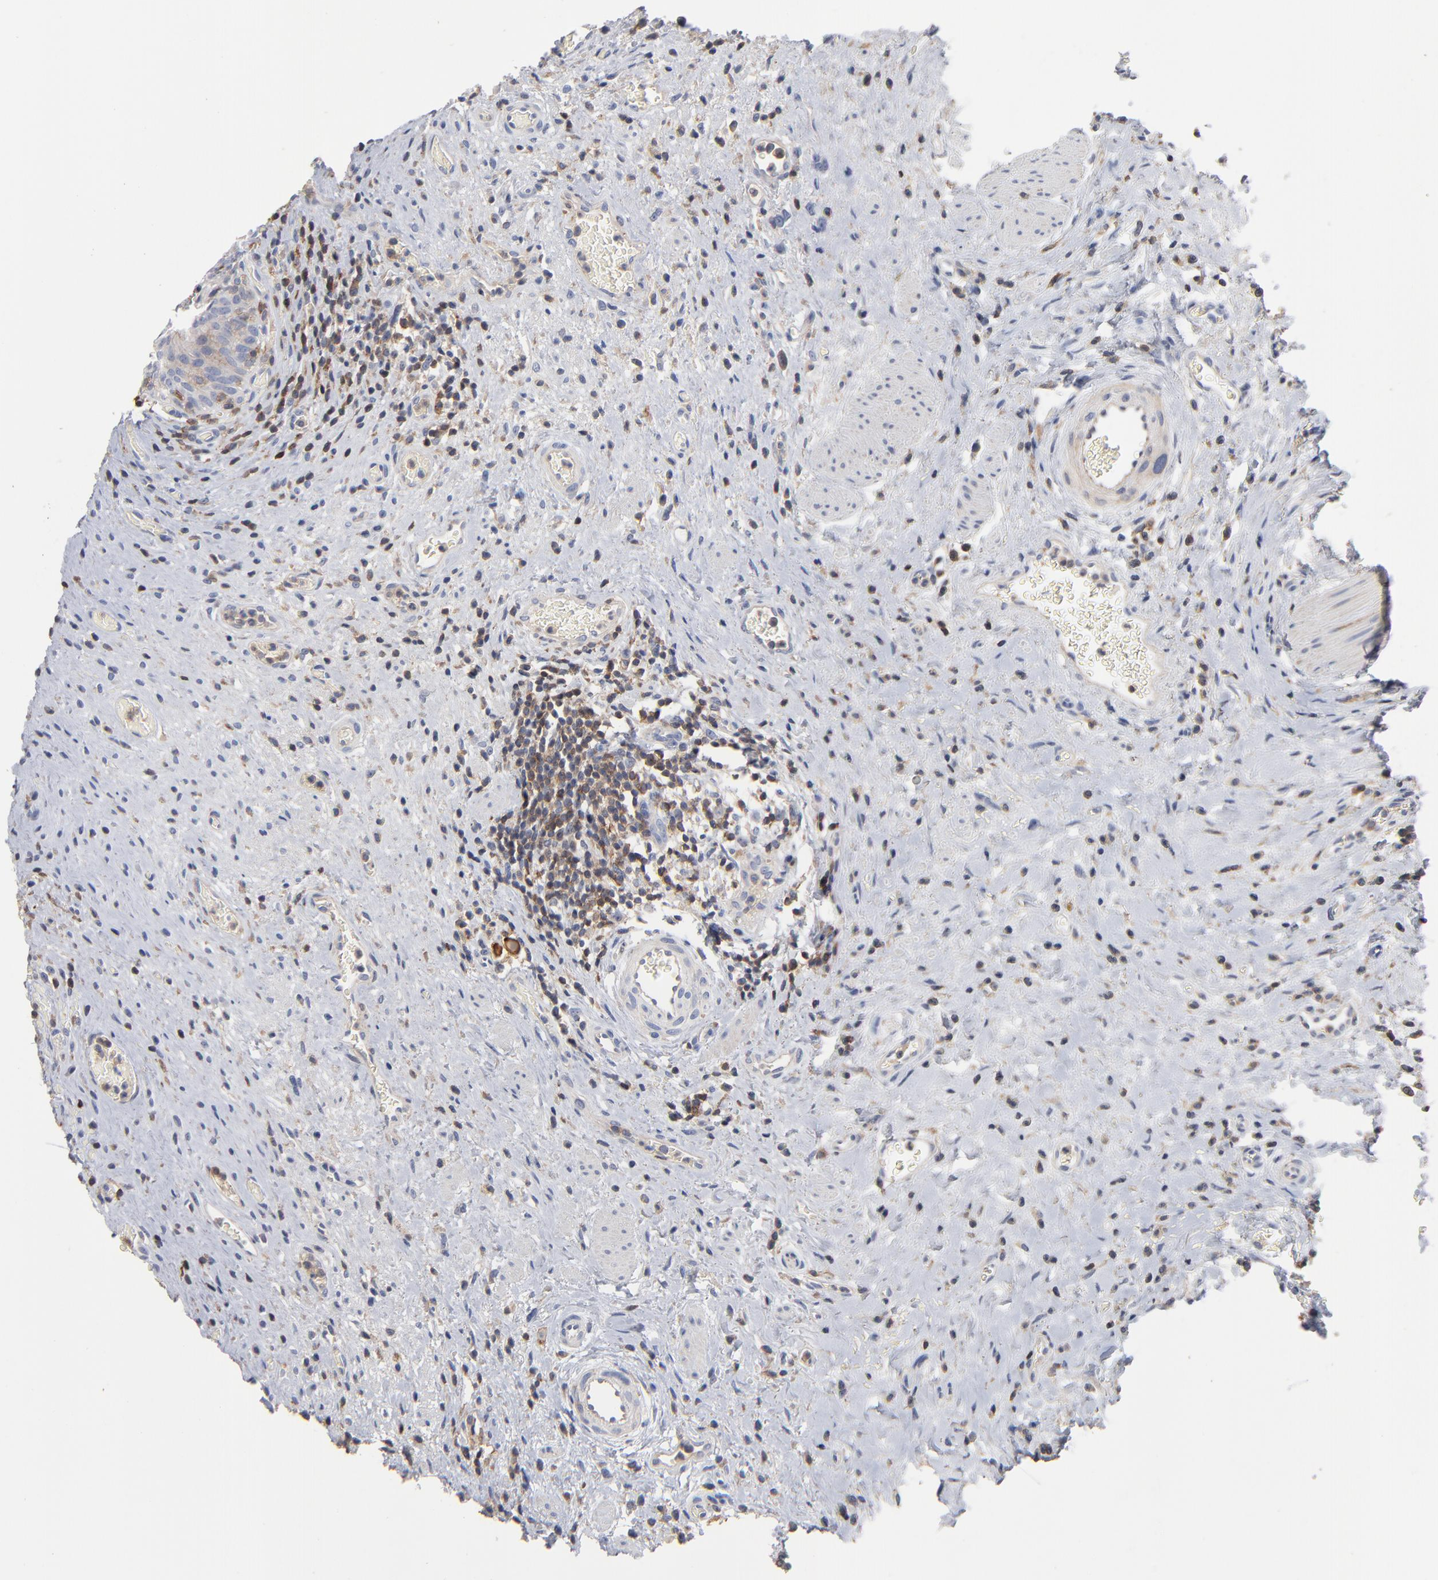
{"staining": {"intensity": "weak", "quantity": "25%-75%", "location": "cytoplasmic/membranous"}, "tissue": "urinary bladder", "cell_type": "Urothelial cells", "image_type": "normal", "snomed": [{"axis": "morphology", "description": "Normal tissue, NOS"}, {"axis": "morphology", "description": "Urothelial carcinoma, High grade"}, {"axis": "topography", "description": "Urinary bladder"}], "caption": "Immunohistochemical staining of benign urinary bladder displays low levels of weak cytoplasmic/membranous positivity in approximately 25%-75% of urothelial cells. (Brightfield microscopy of DAB IHC at high magnification).", "gene": "PDLIM2", "patient": {"sex": "male", "age": 51}}